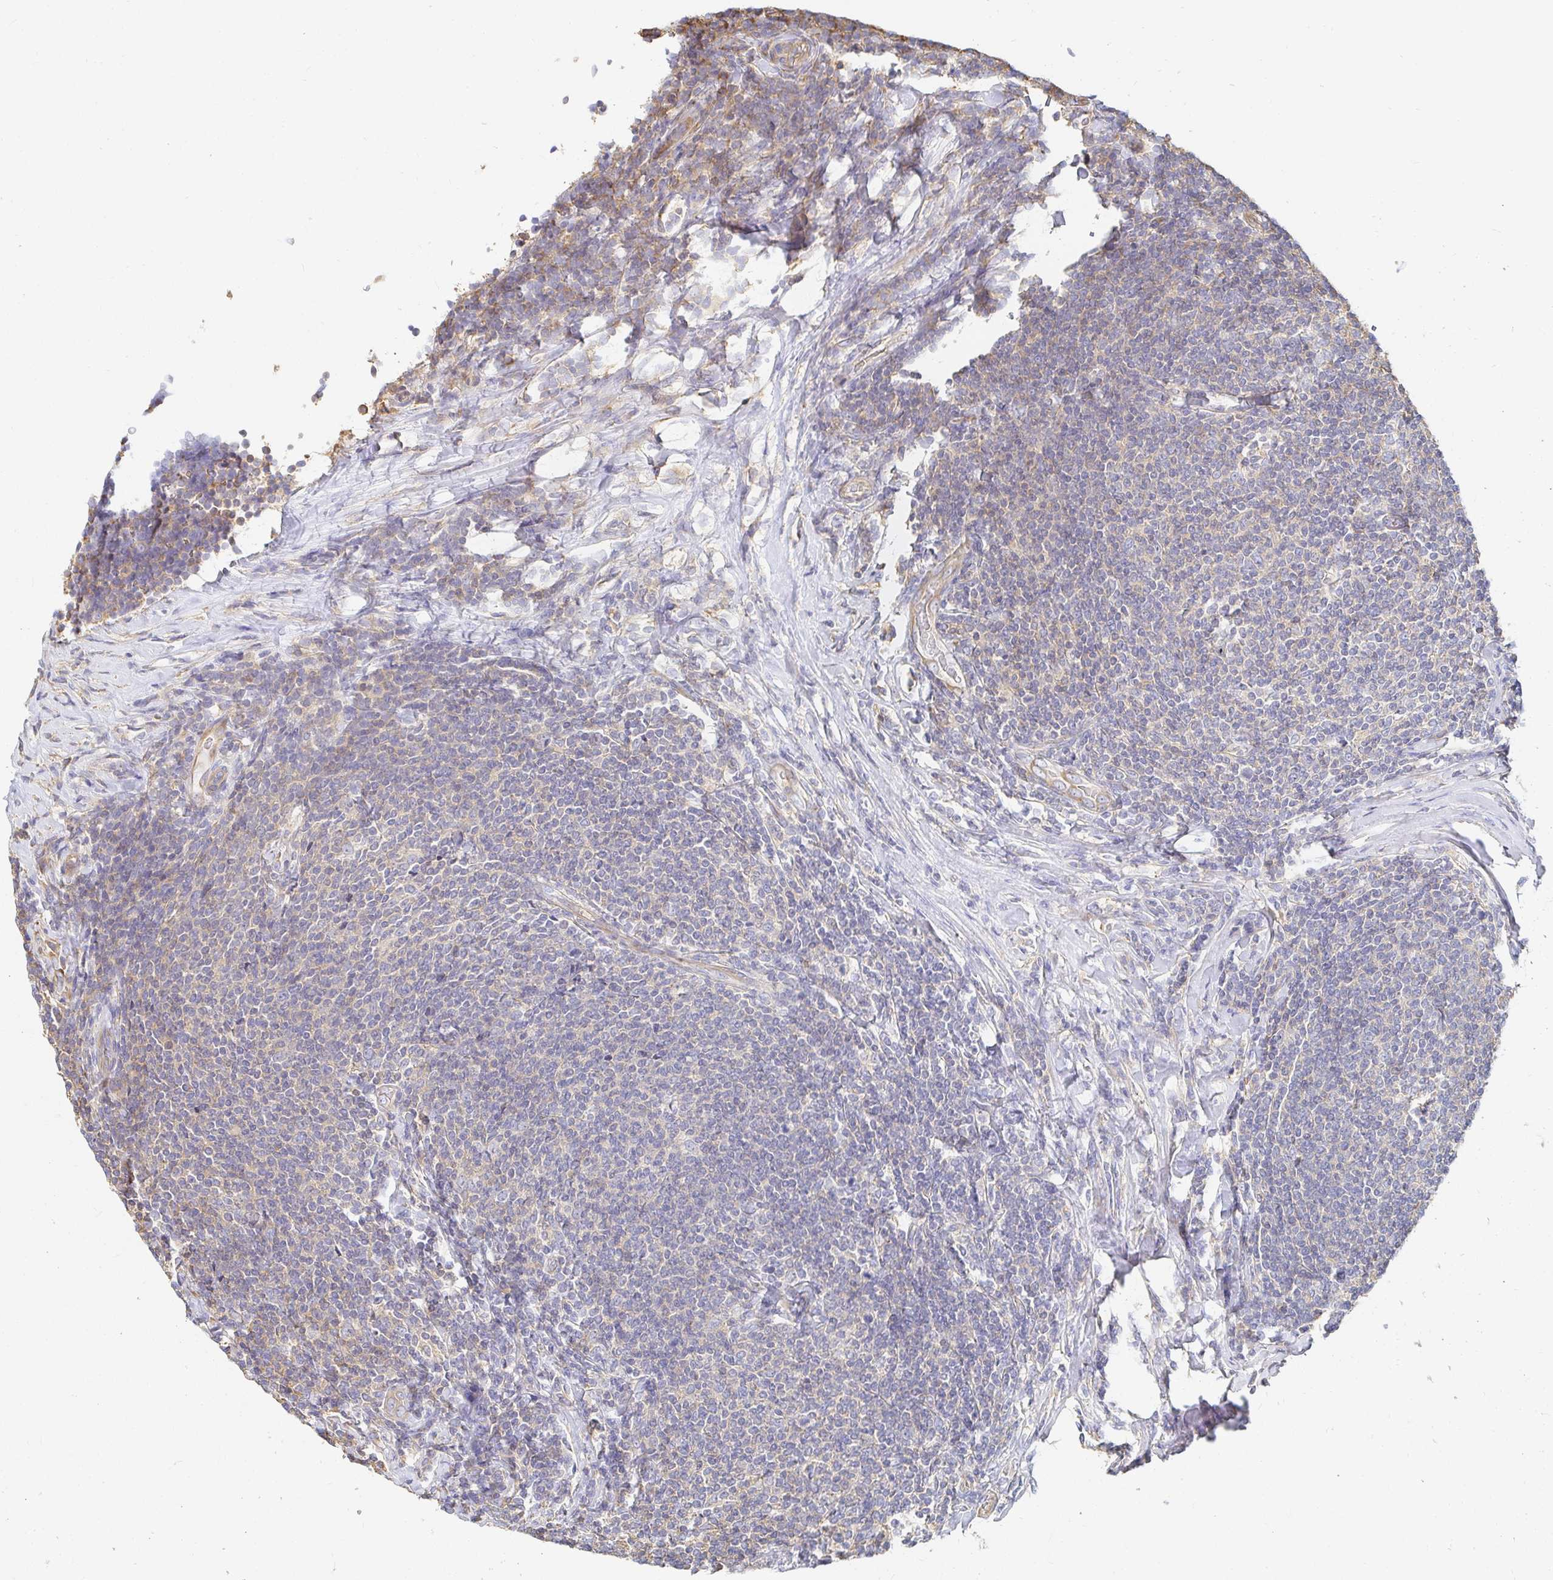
{"staining": {"intensity": "negative", "quantity": "none", "location": "none"}, "tissue": "lymphoma", "cell_type": "Tumor cells", "image_type": "cancer", "snomed": [{"axis": "morphology", "description": "Malignant lymphoma, non-Hodgkin's type, Low grade"}, {"axis": "topography", "description": "Lymph node"}], "caption": "This is an immunohistochemistry (IHC) image of malignant lymphoma, non-Hodgkin's type (low-grade). There is no positivity in tumor cells.", "gene": "TSPAN19", "patient": {"sex": "male", "age": 52}}